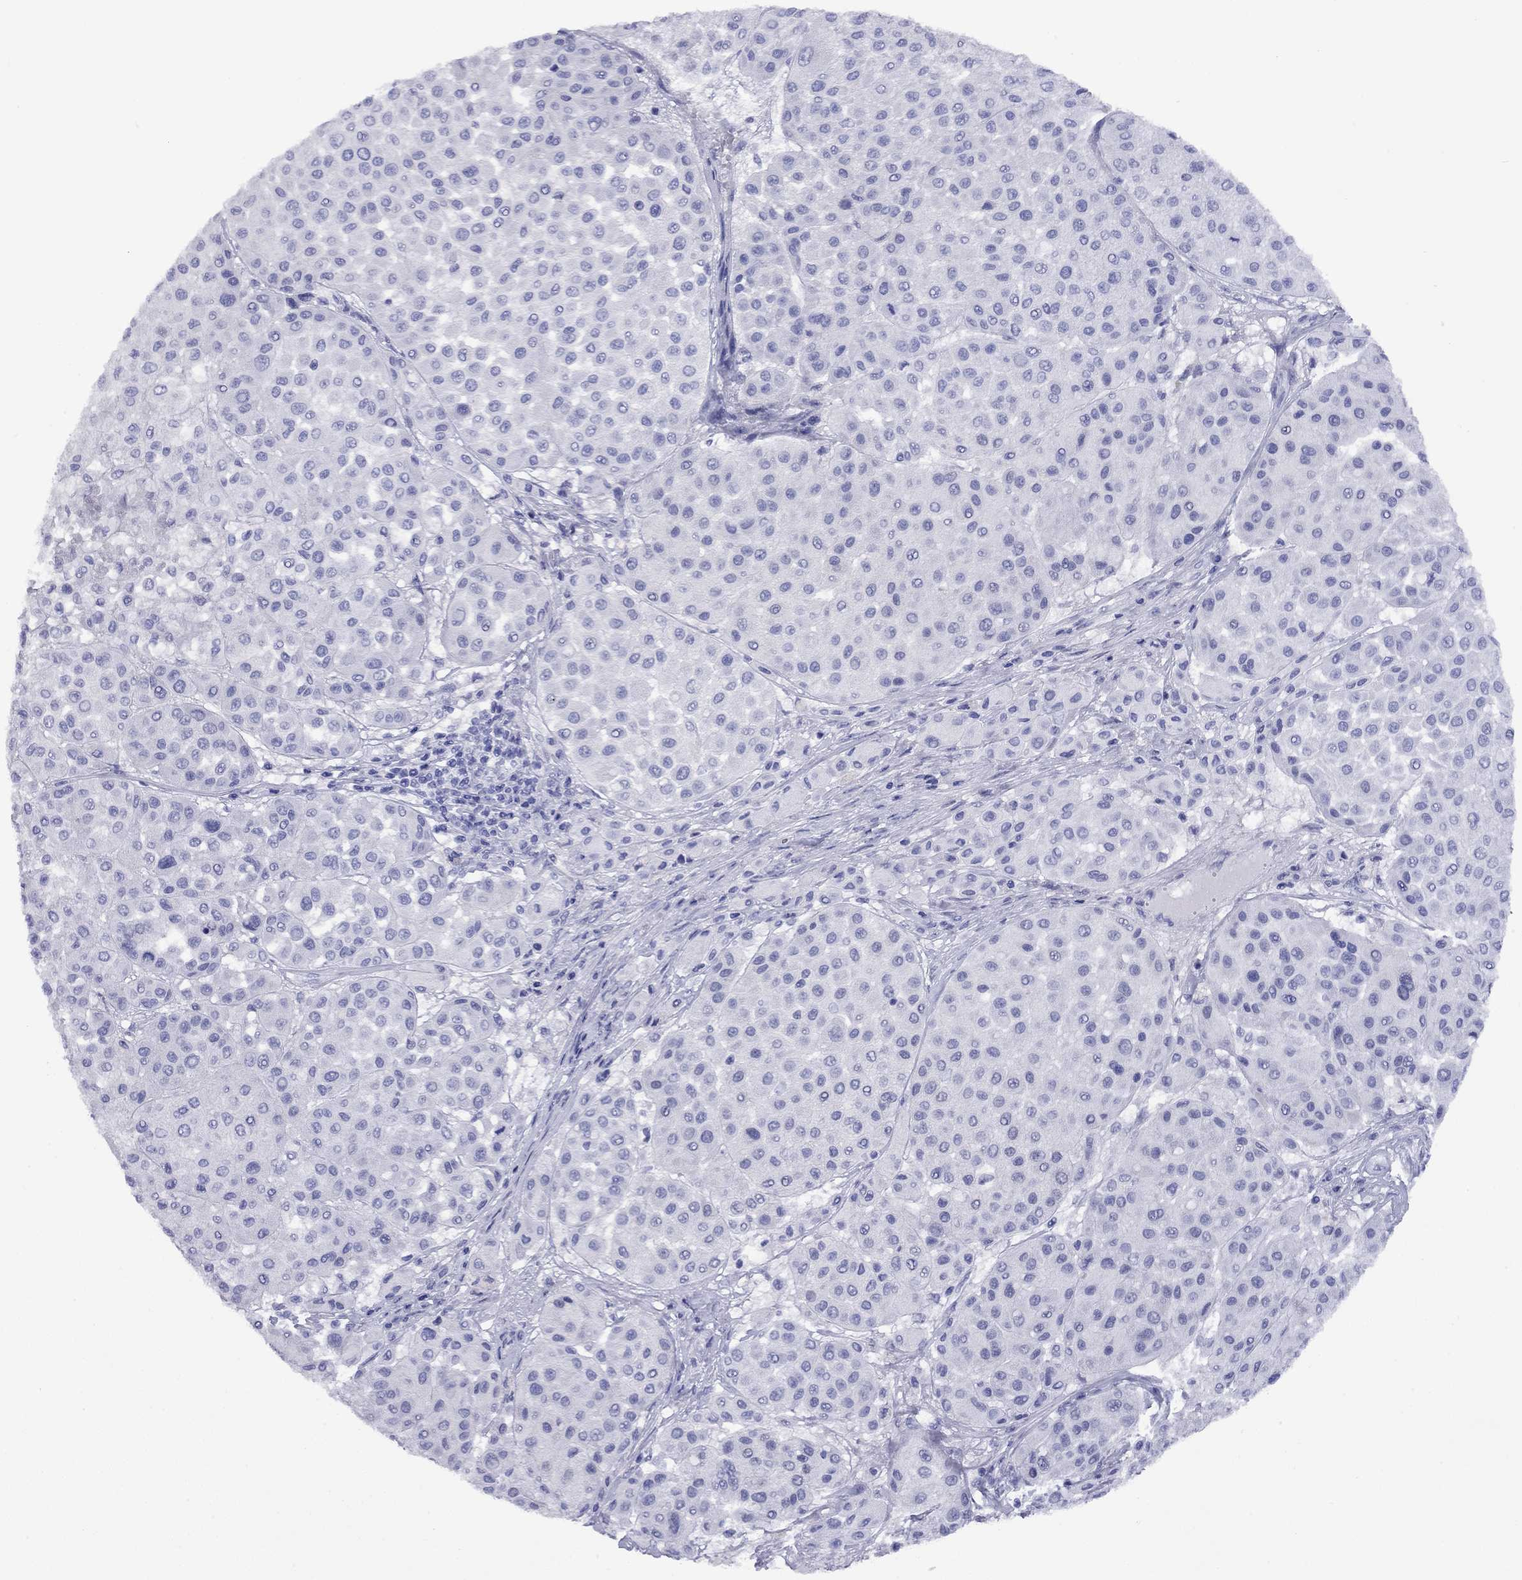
{"staining": {"intensity": "negative", "quantity": "none", "location": "none"}, "tissue": "melanoma", "cell_type": "Tumor cells", "image_type": "cancer", "snomed": [{"axis": "morphology", "description": "Malignant melanoma, Metastatic site"}, {"axis": "topography", "description": "Smooth muscle"}], "caption": "This is an immunohistochemistry (IHC) histopathology image of human malignant melanoma (metastatic site). There is no positivity in tumor cells.", "gene": "CMYA5", "patient": {"sex": "male", "age": 41}}